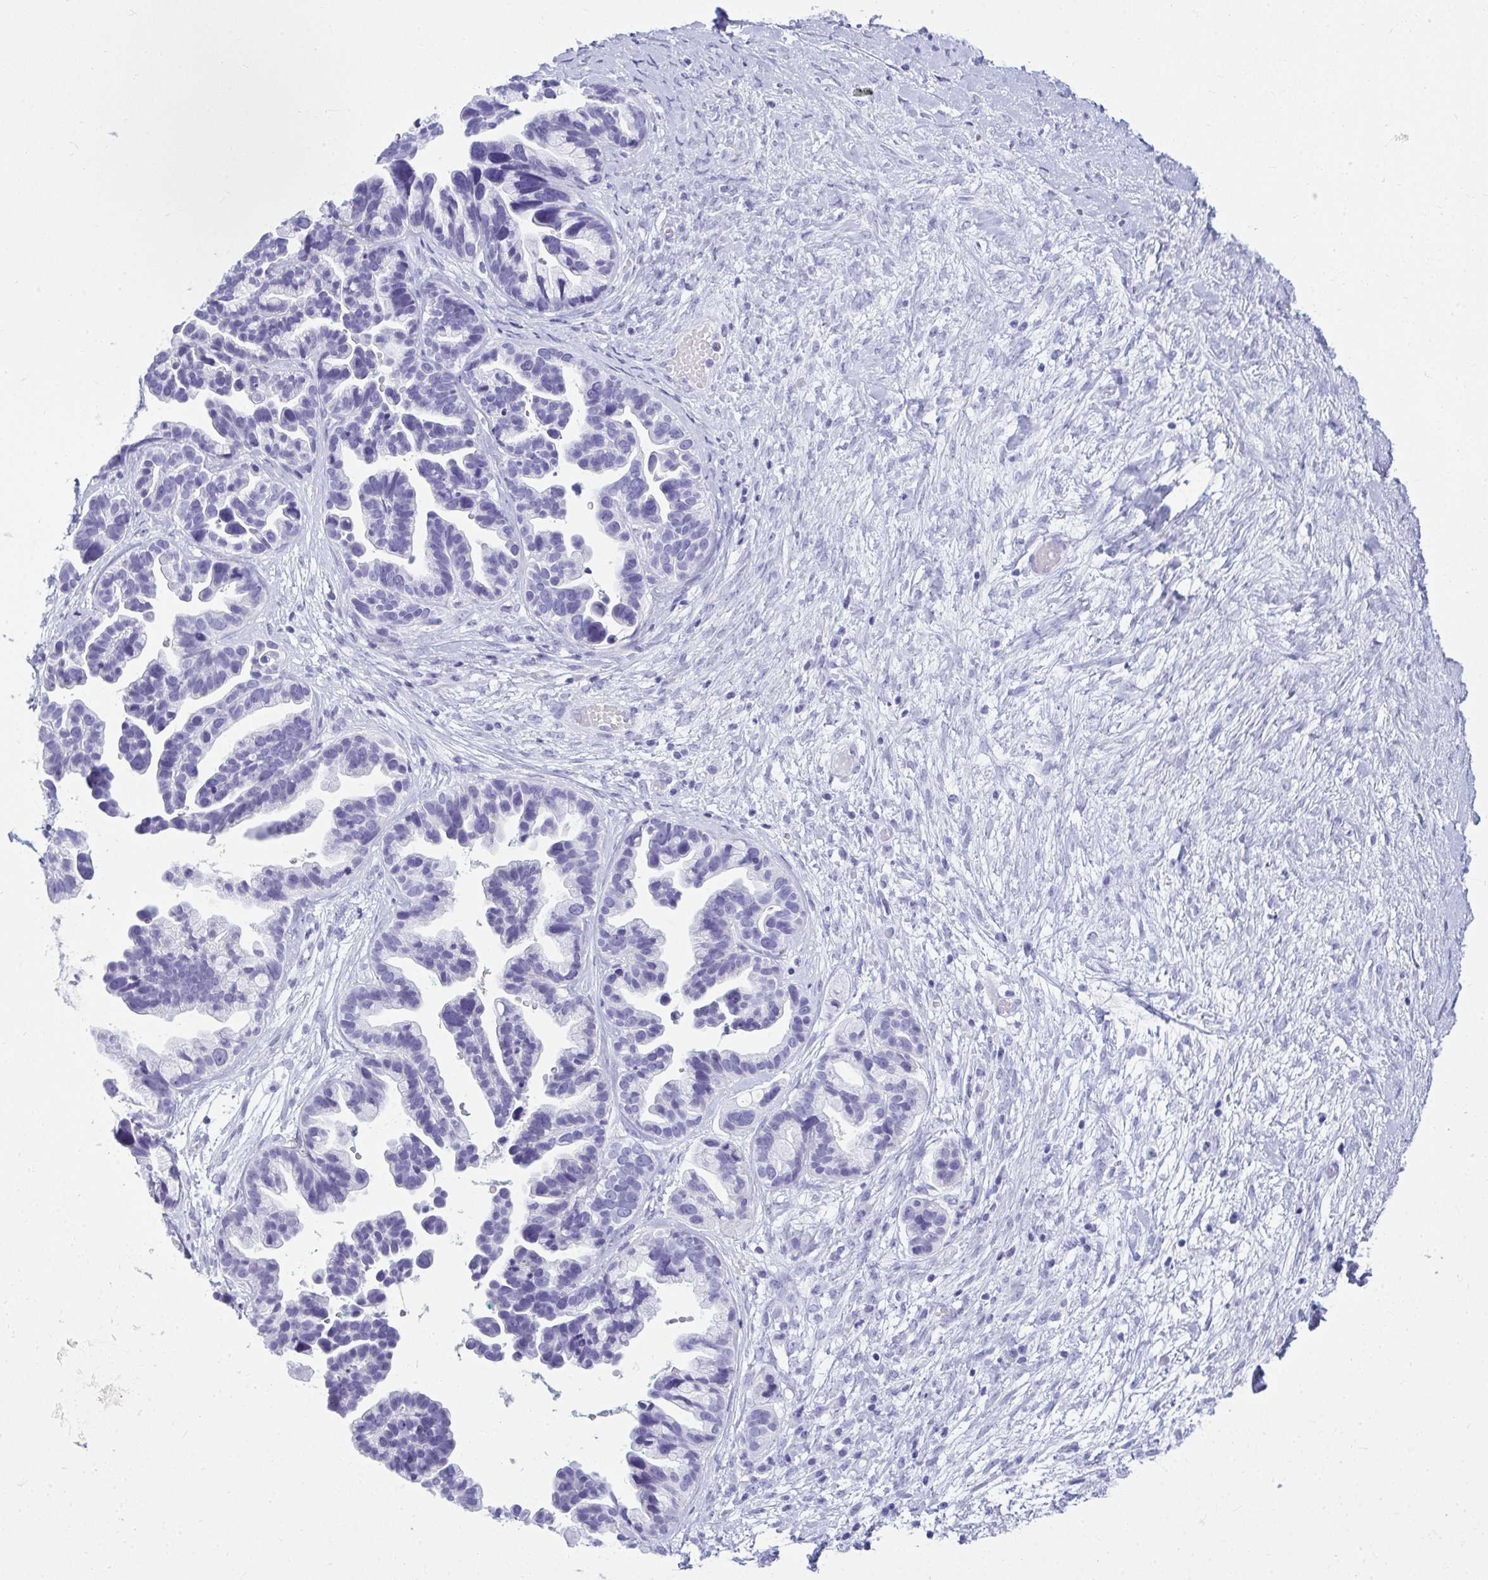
{"staining": {"intensity": "negative", "quantity": "none", "location": "none"}, "tissue": "ovarian cancer", "cell_type": "Tumor cells", "image_type": "cancer", "snomed": [{"axis": "morphology", "description": "Cystadenocarcinoma, serous, NOS"}, {"axis": "topography", "description": "Ovary"}], "caption": "Human ovarian serous cystadenocarcinoma stained for a protein using immunohistochemistry (IHC) demonstrates no staining in tumor cells.", "gene": "CLGN", "patient": {"sex": "female", "age": 56}}